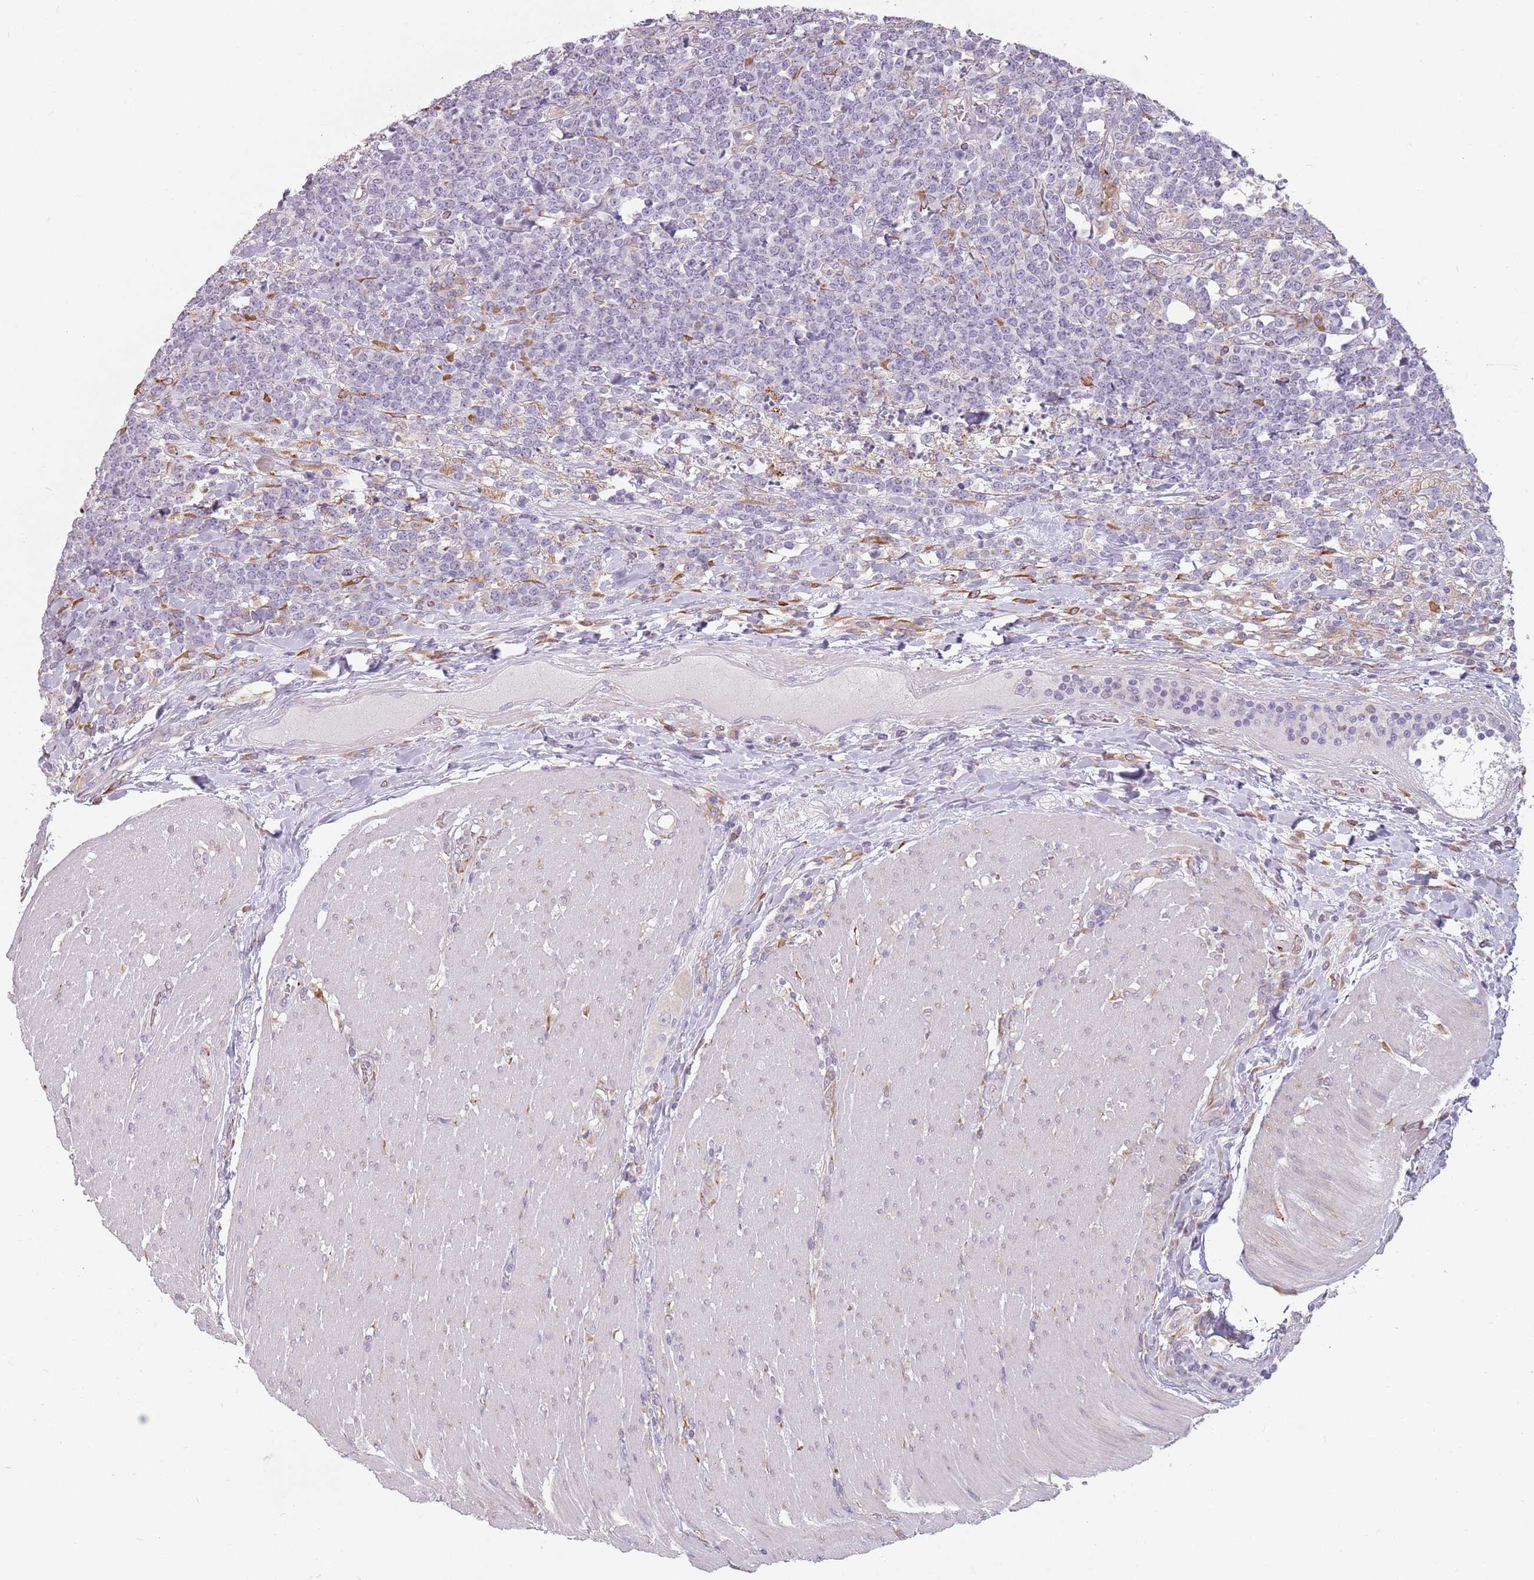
{"staining": {"intensity": "negative", "quantity": "none", "location": "none"}, "tissue": "lymphoma", "cell_type": "Tumor cells", "image_type": "cancer", "snomed": [{"axis": "morphology", "description": "Malignant lymphoma, non-Hodgkin's type, High grade"}, {"axis": "topography", "description": "Small intestine"}], "caption": "High magnification brightfield microscopy of high-grade malignant lymphoma, non-Hodgkin's type stained with DAB (brown) and counterstained with hematoxylin (blue): tumor cells show no significant expression. (Immunohistochemistry (ihc), brightfield microscopy, high magnification).", "gene": "RPS9", "patient": {"sex": "male", "age": 8}}